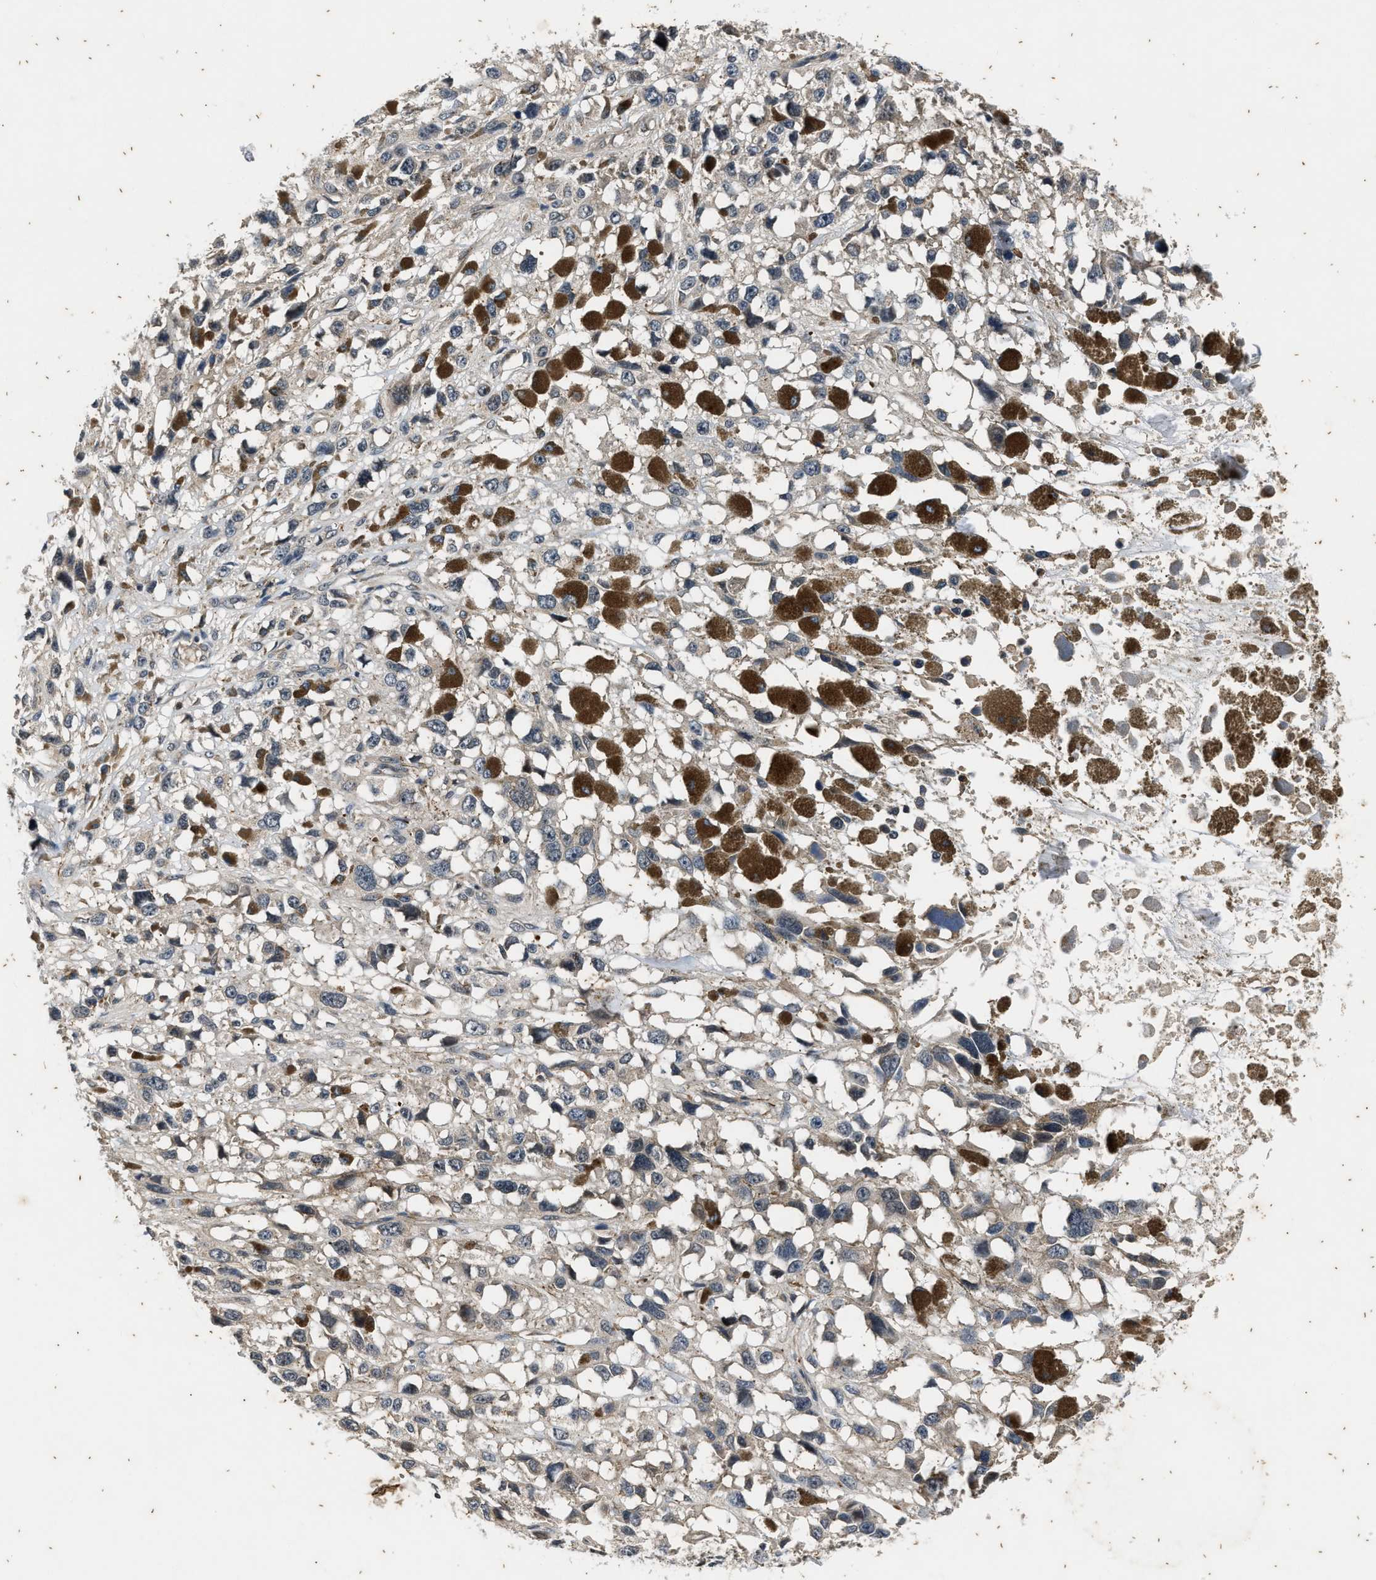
{"staining": {"intensity": "negative", "quantity": "none", "location": "none"}, "tissue": "melanoma", "cell_type": "Tumor cells", "image_type": "cancer", "snomed": [{"axis": "morphology", "description": "Malignant melanoma, Metastatic site"}, {"axis": "topography", "description": "Lymph node"}], "caption": "High magnification brightfield microscopy of melanoma stained with DAB (3,3'-diaminobenzidine) (brown) and counterstained with hematoxylin (blue): tumor cells show no significant staining.", "gene": "PTPN7", "patient": {"sex": "male", "age": 59}}